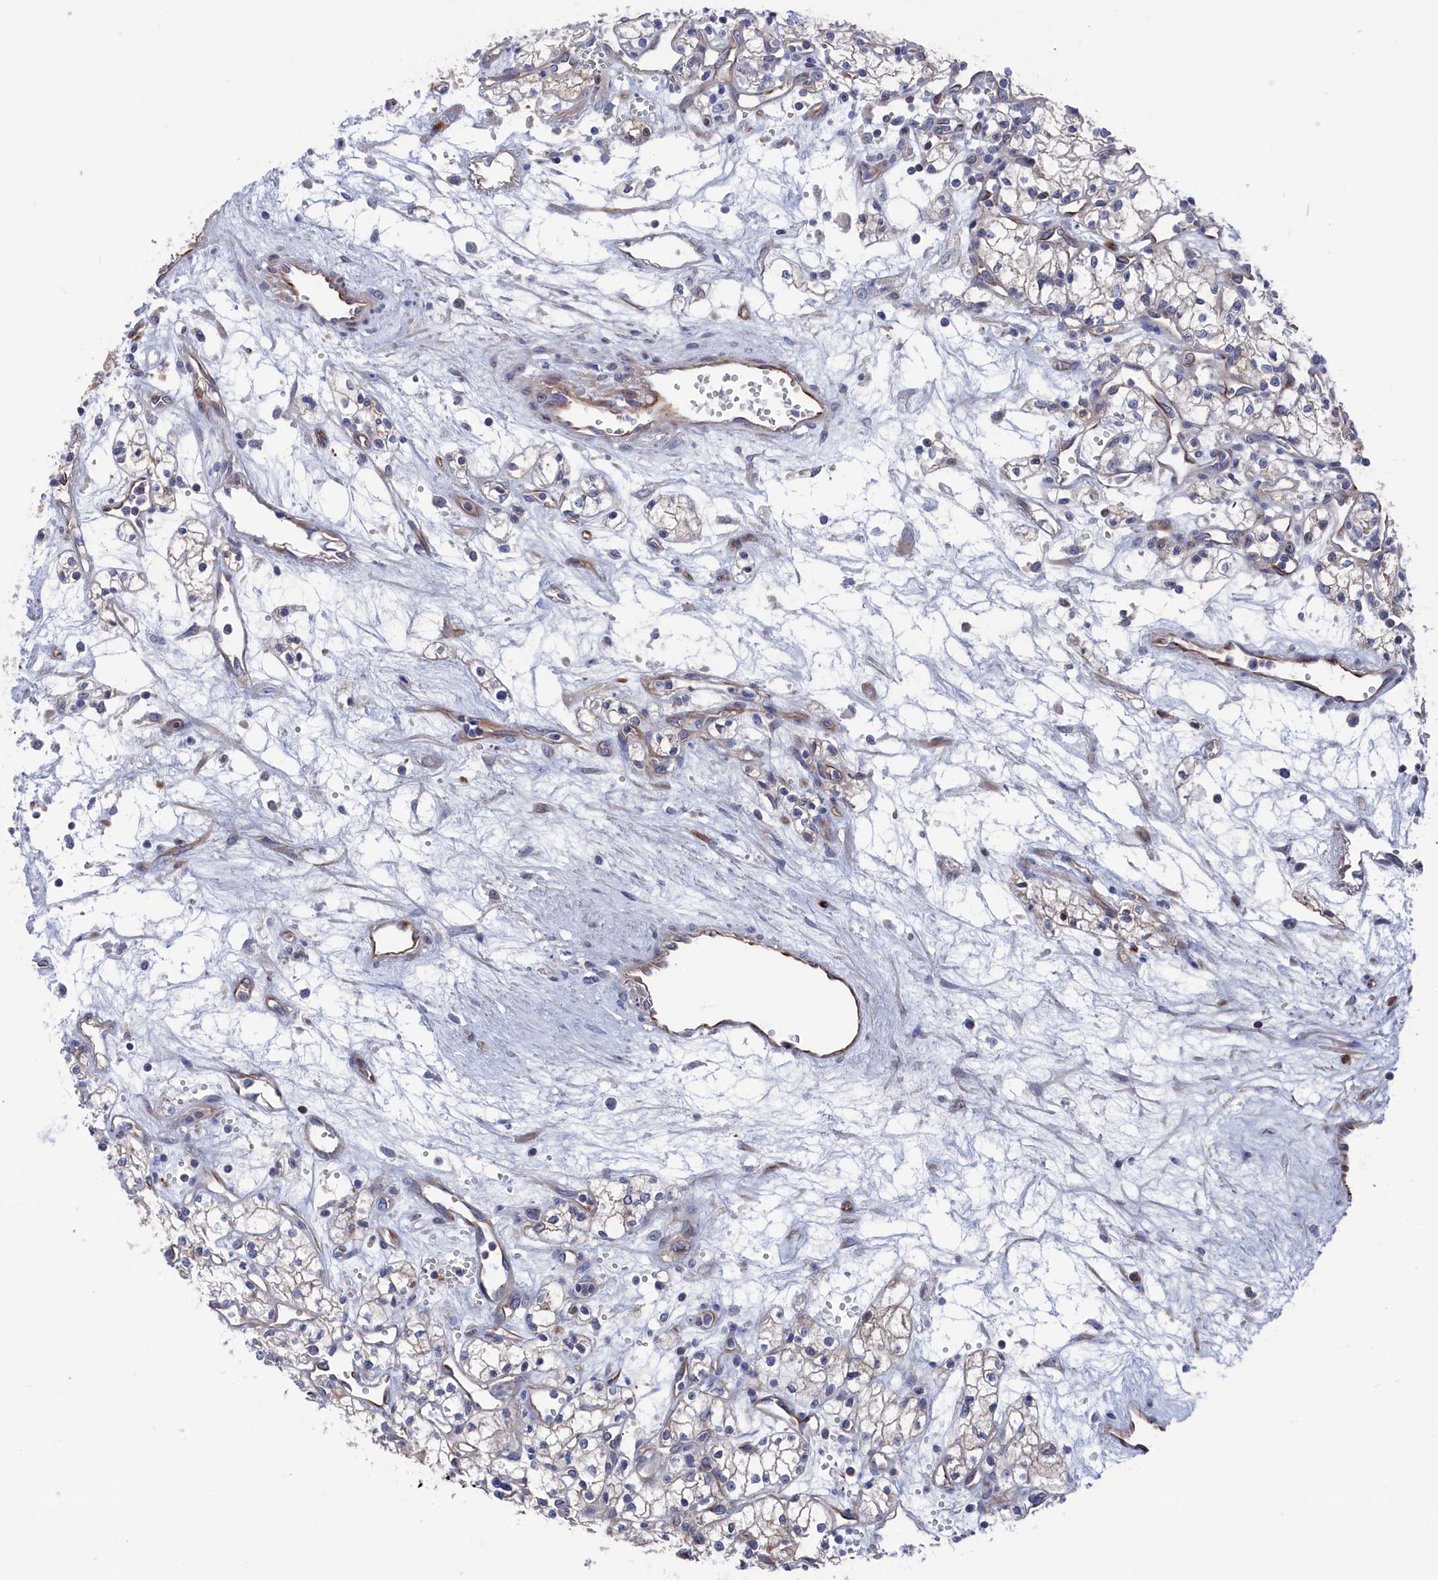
{"staining": {"intensity": "negative", "quantity": "none", "location": "none"}, "tissue": "renal cancer", "cell_type": "Tumor cells", "image_type": "cancer", "snomed": [{"axis": "morphology", "description": "Adenocarcinoma, NOS"}, {"axis": "topography", "description": "Kidney"}], "caption": "Histopathology image shows no protein positivity in tumor cells of adenocarcinoma (renal) tissue.", "gene": "NUTF2", "patient": {"sex": "male", "age": 59}}